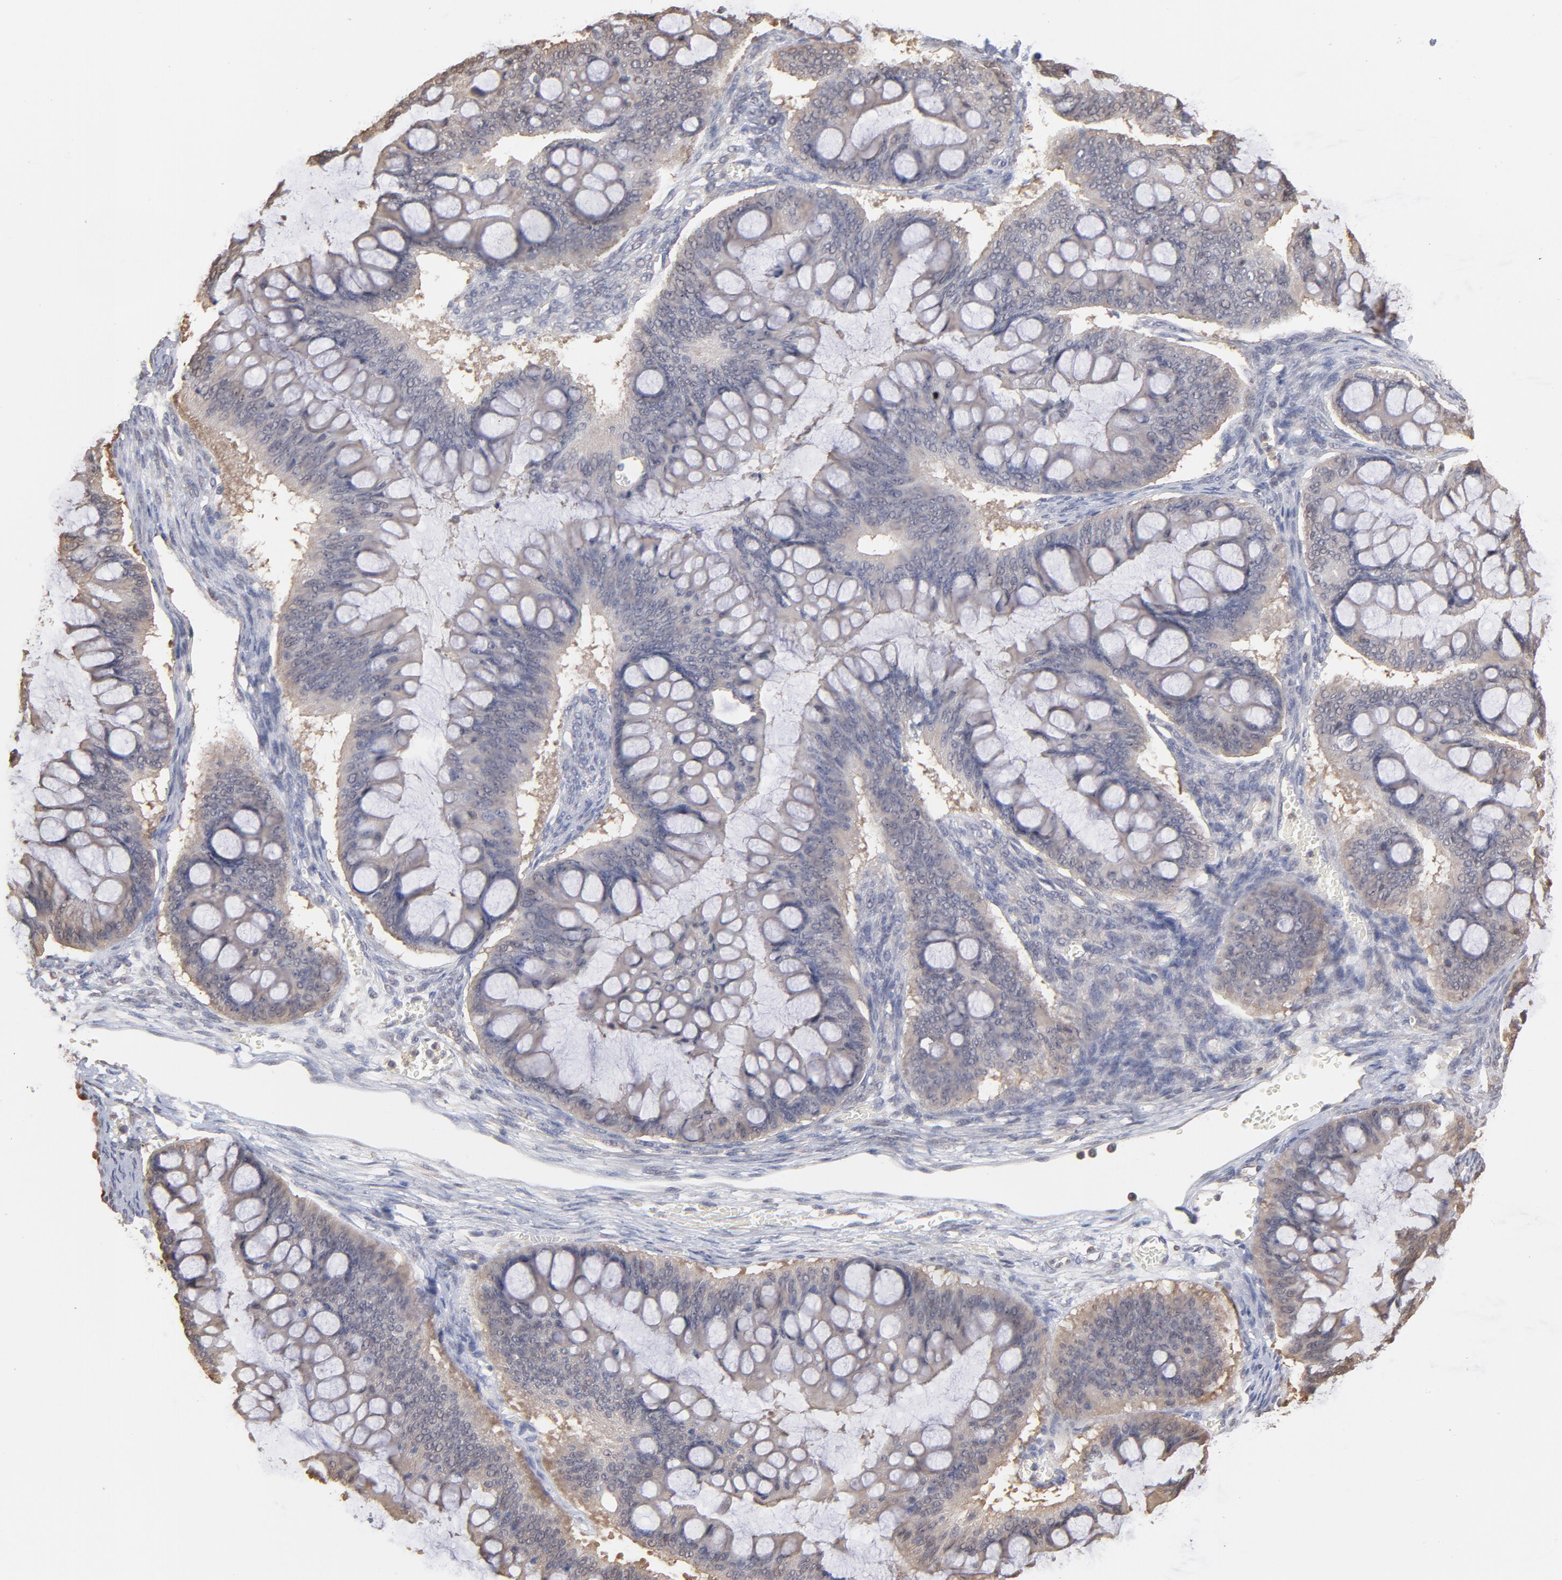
{"staining": {"intensity": "weak", "quantity": "25%-75%", "location": "cytoplasmic/membranous"}, "tissue": "ovarian cancer", "cell_type": "Tumor cells", "image_type": "cancer", "snomed": [{"axis": "morphology", "description": "Cystadenocarcinoma, mucinous, NOS"}, {"axis": "topography", "description": "Ovary"}], "caption": "Immunohistochemistry (DAB) staining of human mucinous cystadenocarcinoma (ovarian) shows weak cytoplasmic/membranous protein positivity in about 25%-75% of tumor cells.", "gene": "MAP2K2", "patient": {"sex": "female", "age": 73}}